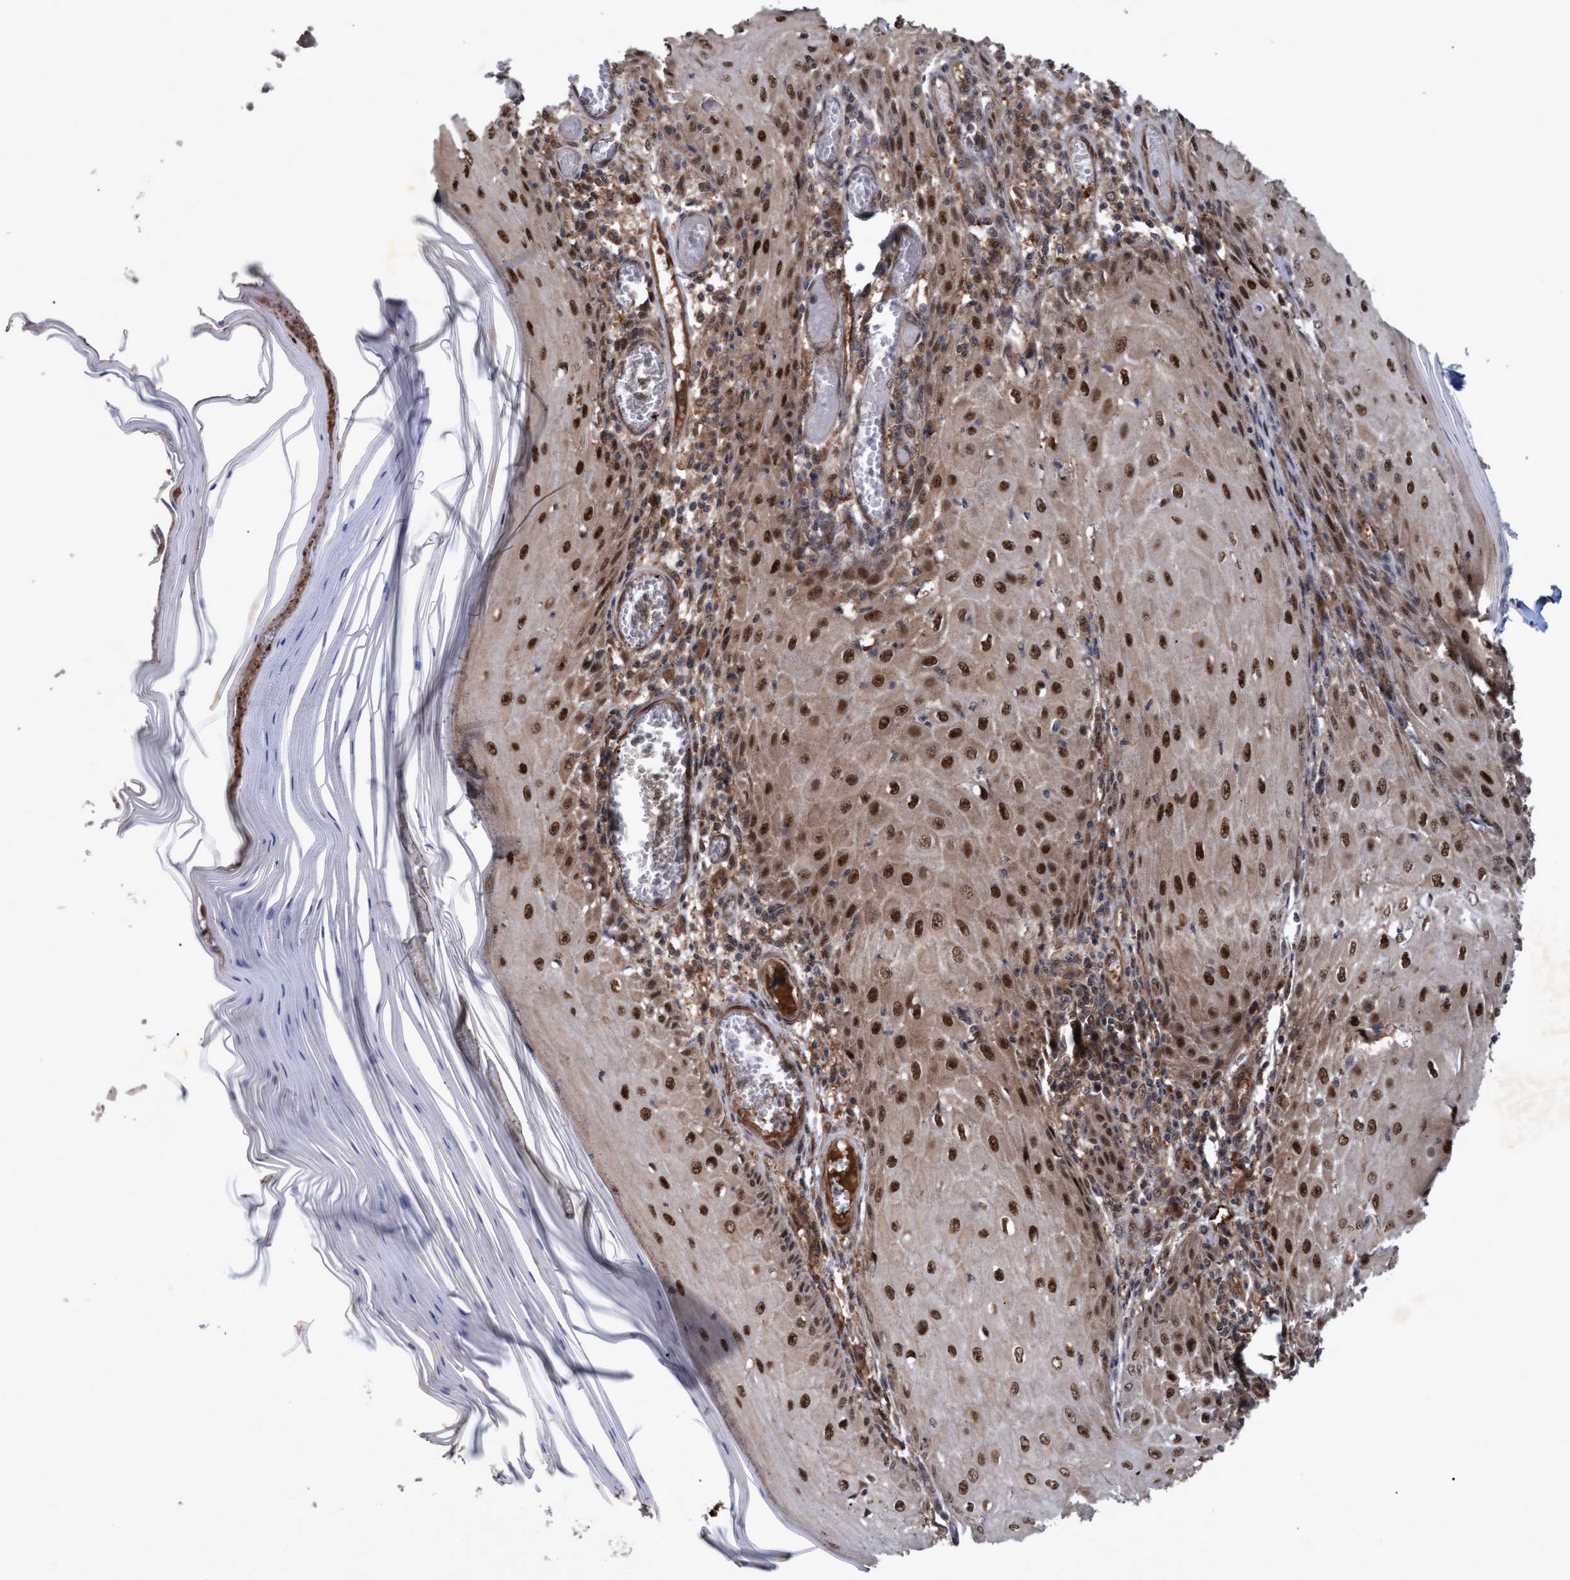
{"staining": {"intensity": "strong", "quantity": ">75%", "location": "cytoplasmic/membranous,nuclear"}, "tissue": "skin cancer", "cell_type": "Tumor cells", "image_type": "cancer", "snomed": [{"axis": "morphology", "description": "Squamous cell carcinoma, NOS"}, {"axis": "topography", "description": "Skin"}], "caption": "The image displays immunohistochemical staining of squamous cell carcinoma (skin). There is strong cytoplasmic/membranous and nuclear positivity is identified in approximately >75% of tumor cells. (brown staining indicates protein expression, while blue staining denotes nuclei).", "gene": "PSMB6", "patient": {"sex": "female", "age": 73}}